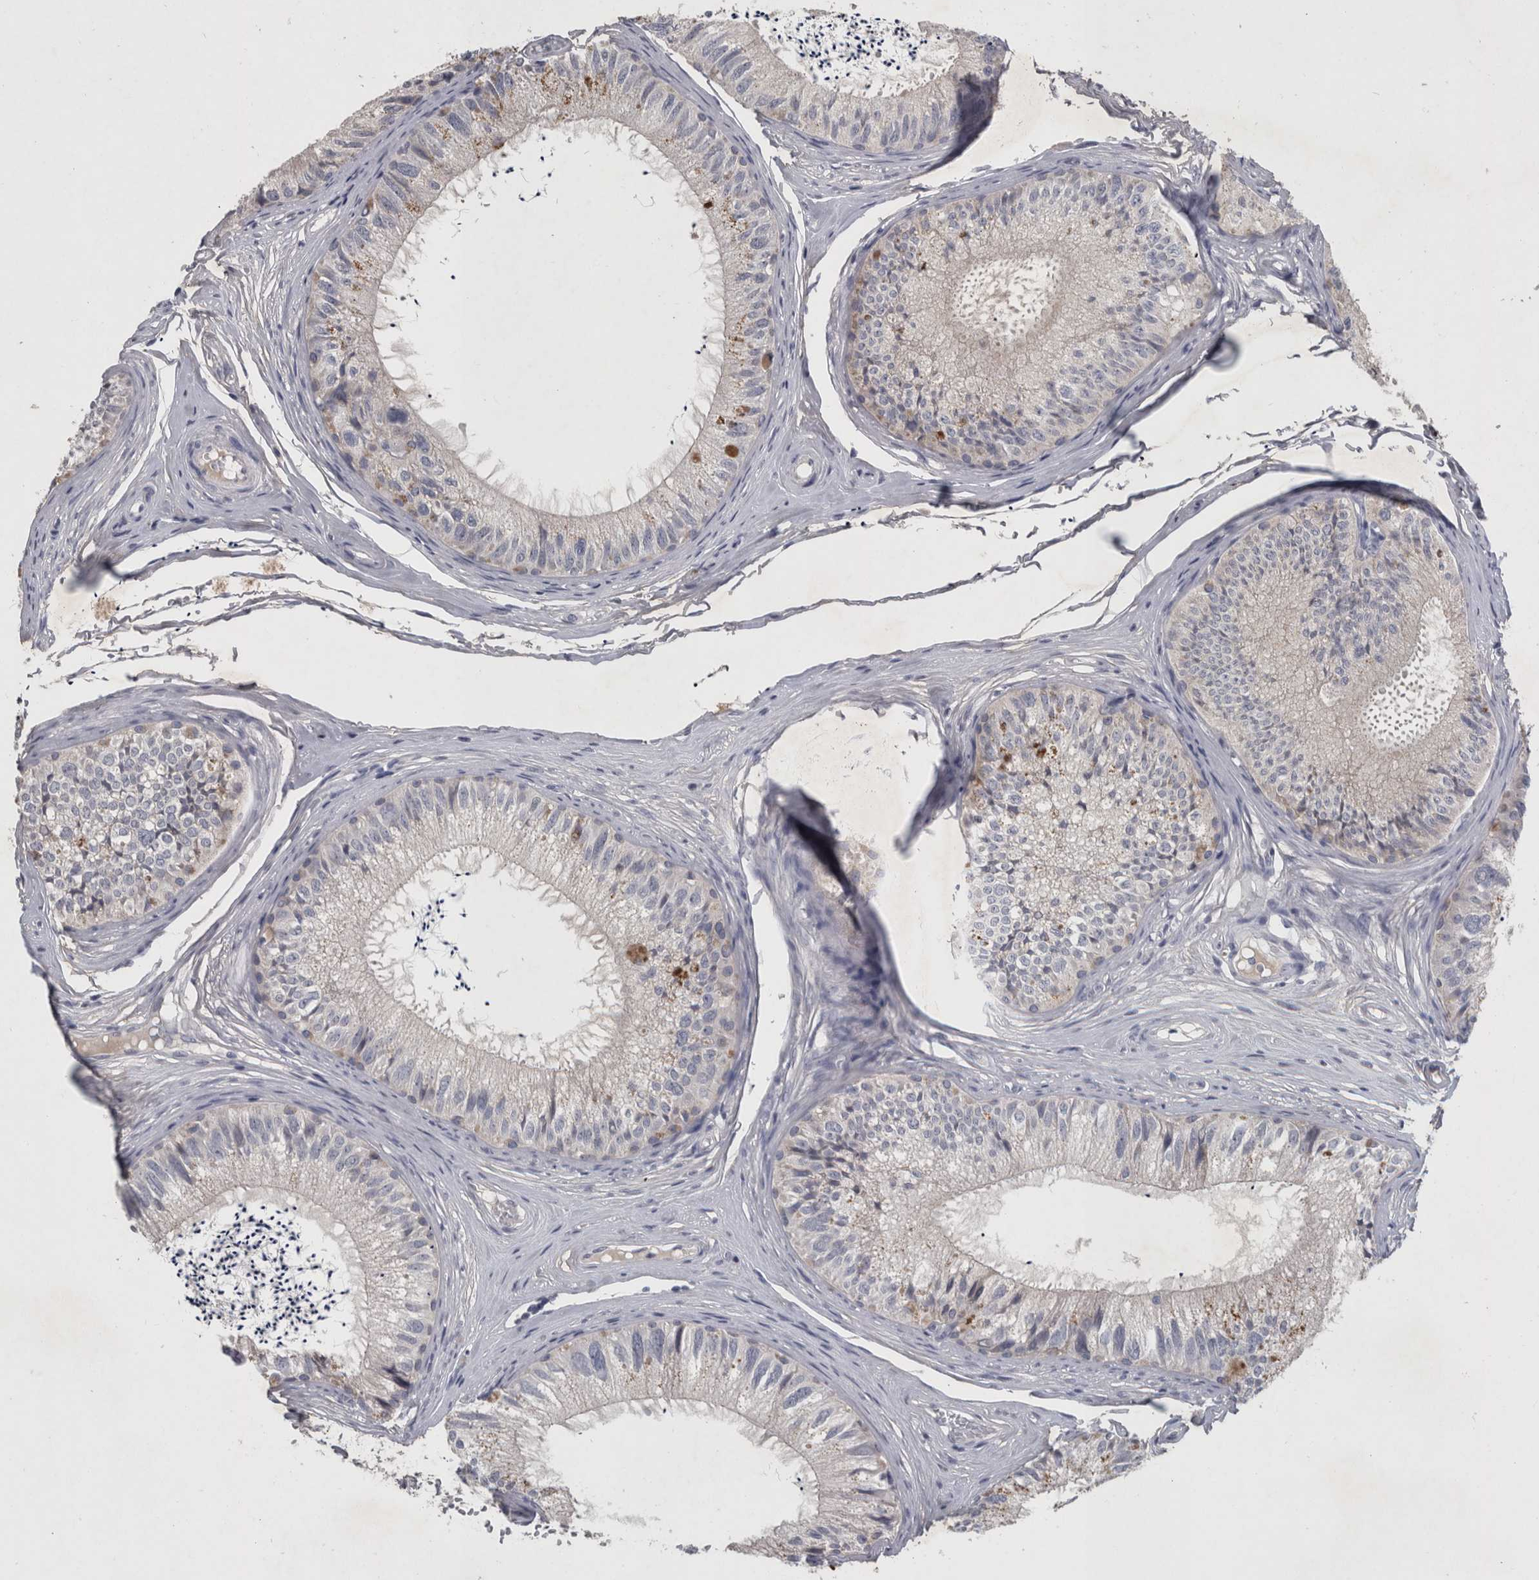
{"staining": {"intensity": "moderate", "quantity": "25%-75%", "location": "cytoplasmic/membranous"}, "tissue": "epididymis", "cell_type": "Glandular cells", "image_type": "normal", "snomed": [{"axis": "morphology", "description": "Normal tissue, NOS"}, {"axis": "topography", "description": "Epididymis"}], "caption": "High-magnification brightfield microscopy of normal epididymis stained with DAB (brown) and counterstained with hematoxylin (blue). glandular cells exhibit moderate cytoplasmic/membranous expression is appreciated in about25%-75% of cells. Nuclei are stained in blue.", "gene": "SLC22A11", "patient": {"sex": "male", "age": 79}}